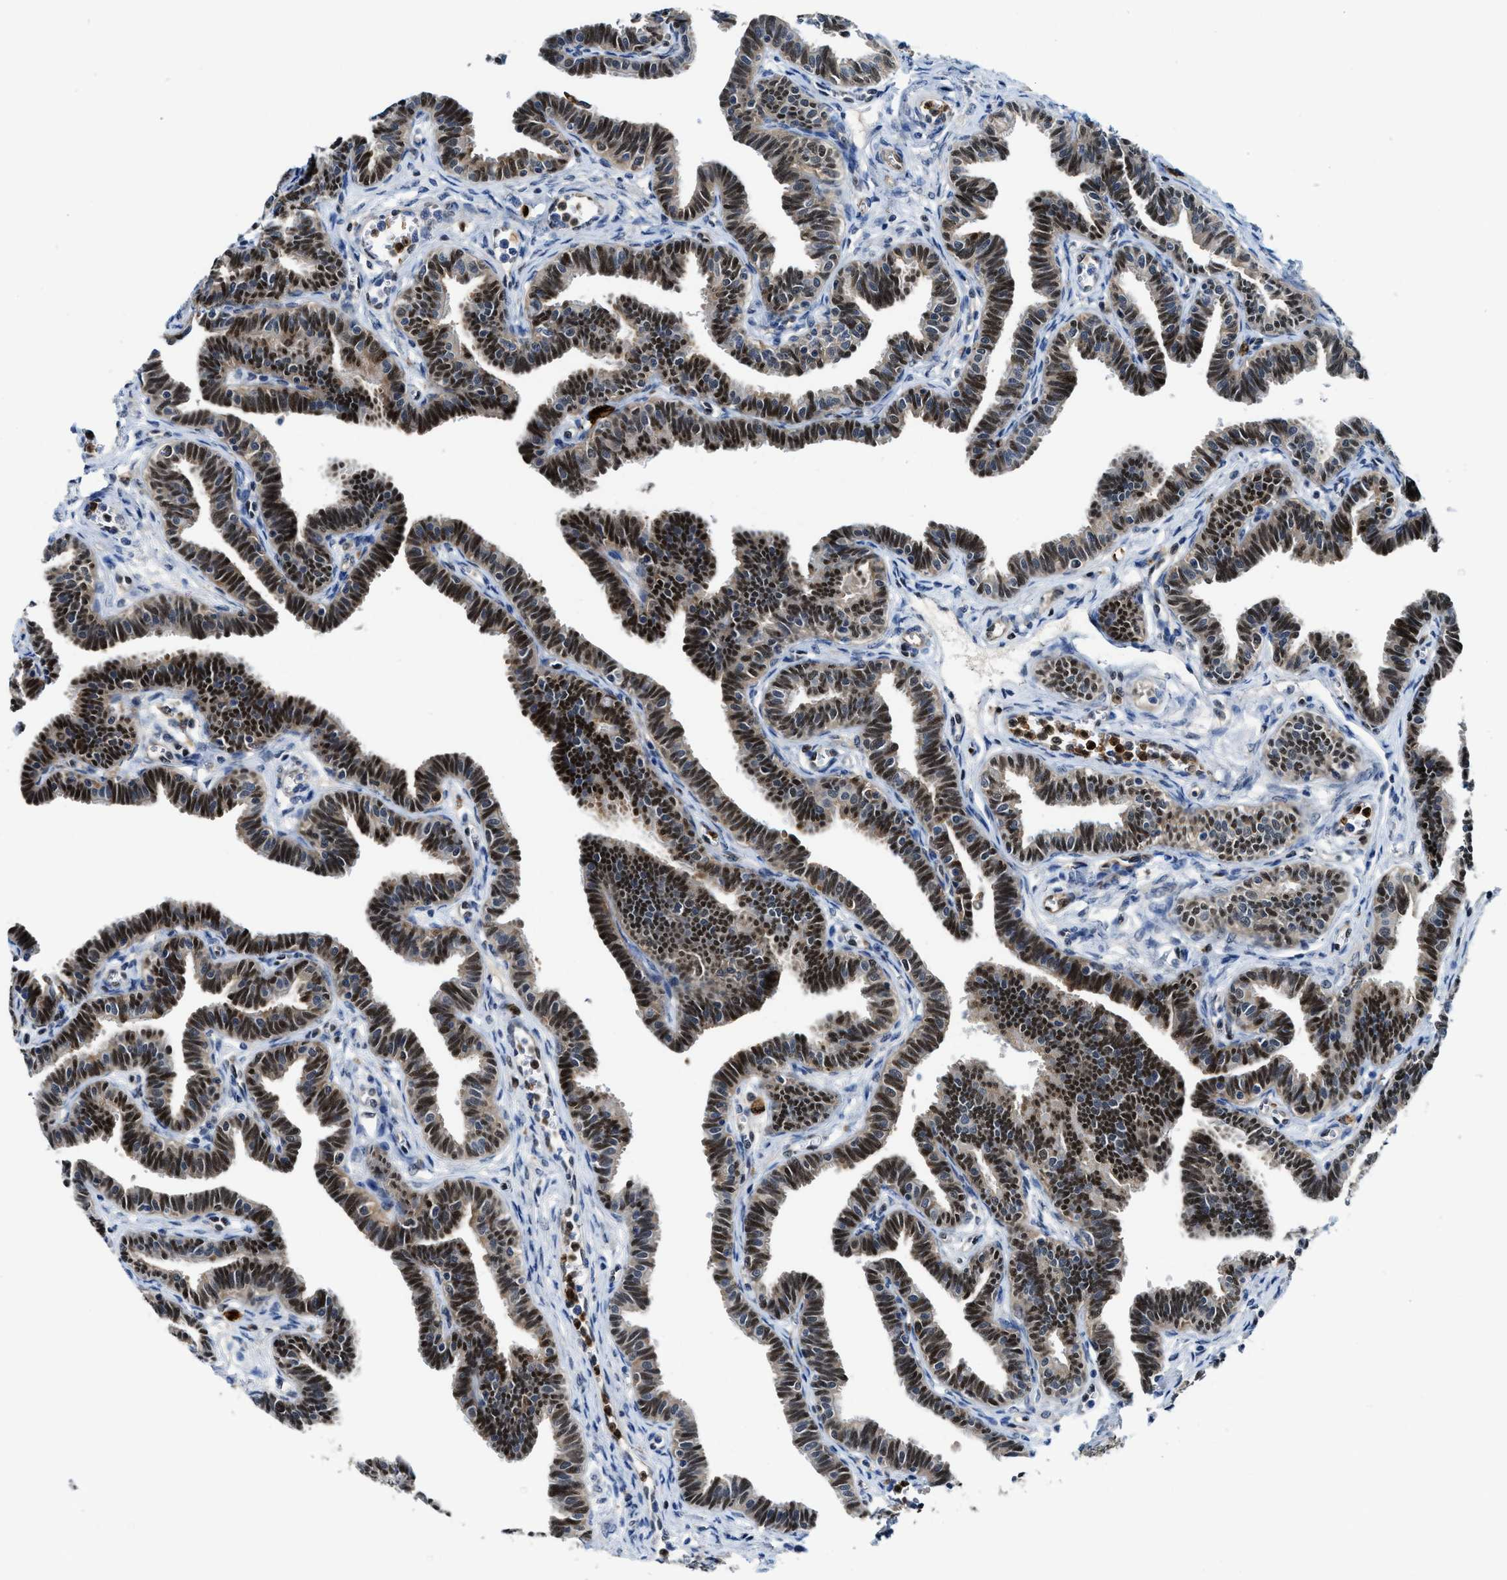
{"staining": {"intensity": "strong", "quantity": ">75%", "location": "nuclear"}, "tissue": "fallopian tube", "cell_type": "Glandular cells", "image_type": "normal", "snomed": [{"axis": "morphology", "description": "Normal tissue, NOS"}, {"axis": "topography", "description": "Fallopian tube"}, {"axis": "topography", "description": "Ovary"}], "caption": "DAB (3,3'-diaminobenzidine) immunohistochemical staining of unremarkable human fallopian tube shows strong nuclear protein expression in about >75% of glandular cells. (brown staining indicates protein expression, while blue staining denotes nuclei).", "gene": "LTA4H", "patient": {"sex": "female", "age": 23}}